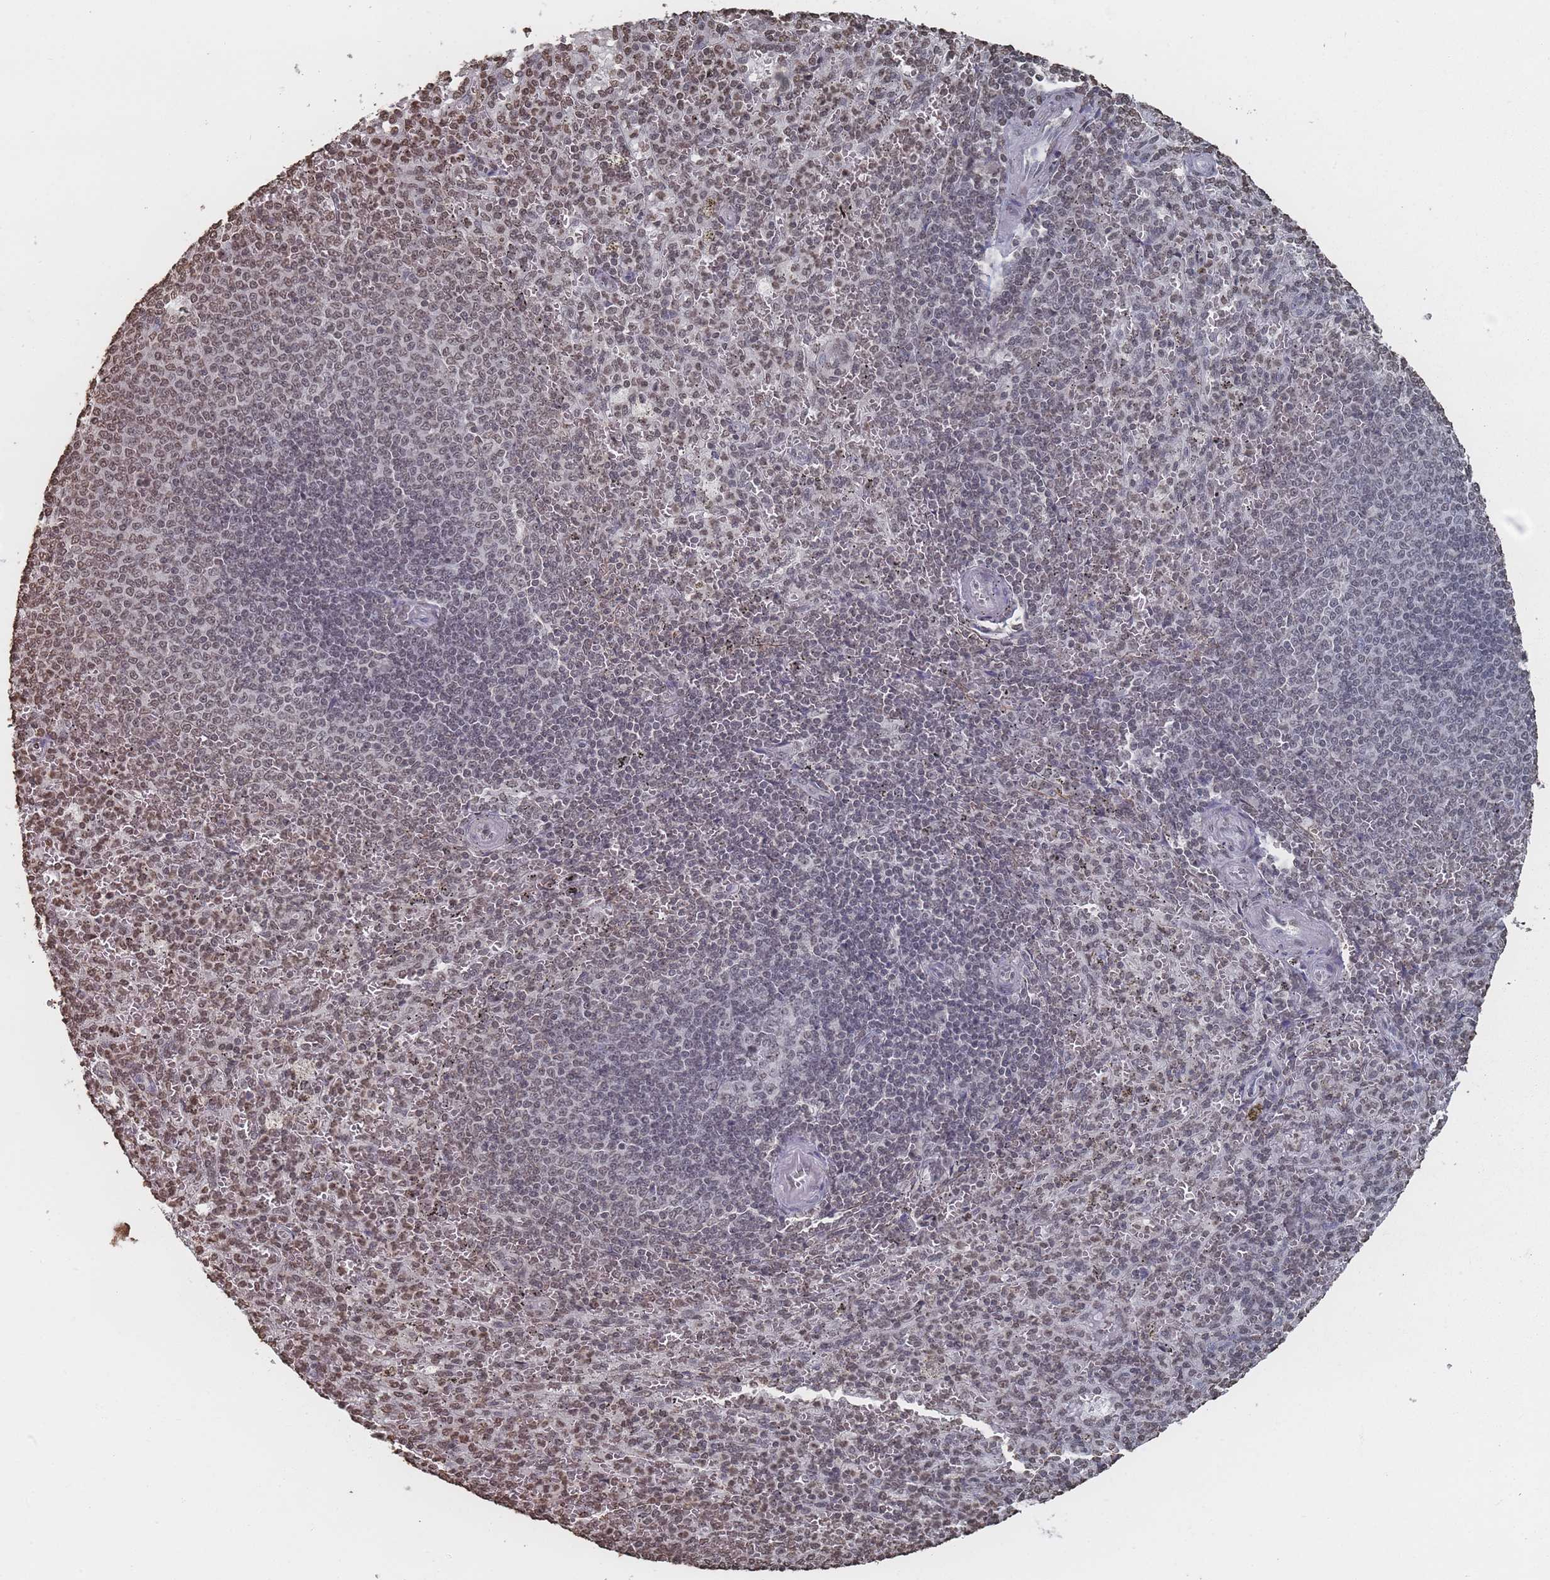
{"staining": {"intensity": "moderate", "quantity": "25%-75%", "location": "nuclear"}, "tissue": "spleen", "cell_type": "Cells in red pulp", "image_type": "normal", "snomed": [{"axis": "morphology", "description": "Normal tissue, NOS"}, {"axis": "topography", "description": "Spleen"}], "caption": "Brown immunohistochemical staining in unremarkable human spleen exhibits moderate nuclear positivity in approximately 25%-75% of cells in red pulp. The protein is stained brown, and the nuclei are stained in blue (DAB (3,3'-diaminobenzidine) IHC with brightfield microscopy, high magnification).", "gene": "PLEKHG5", "patient": {"sex": "female", "age": 21}}